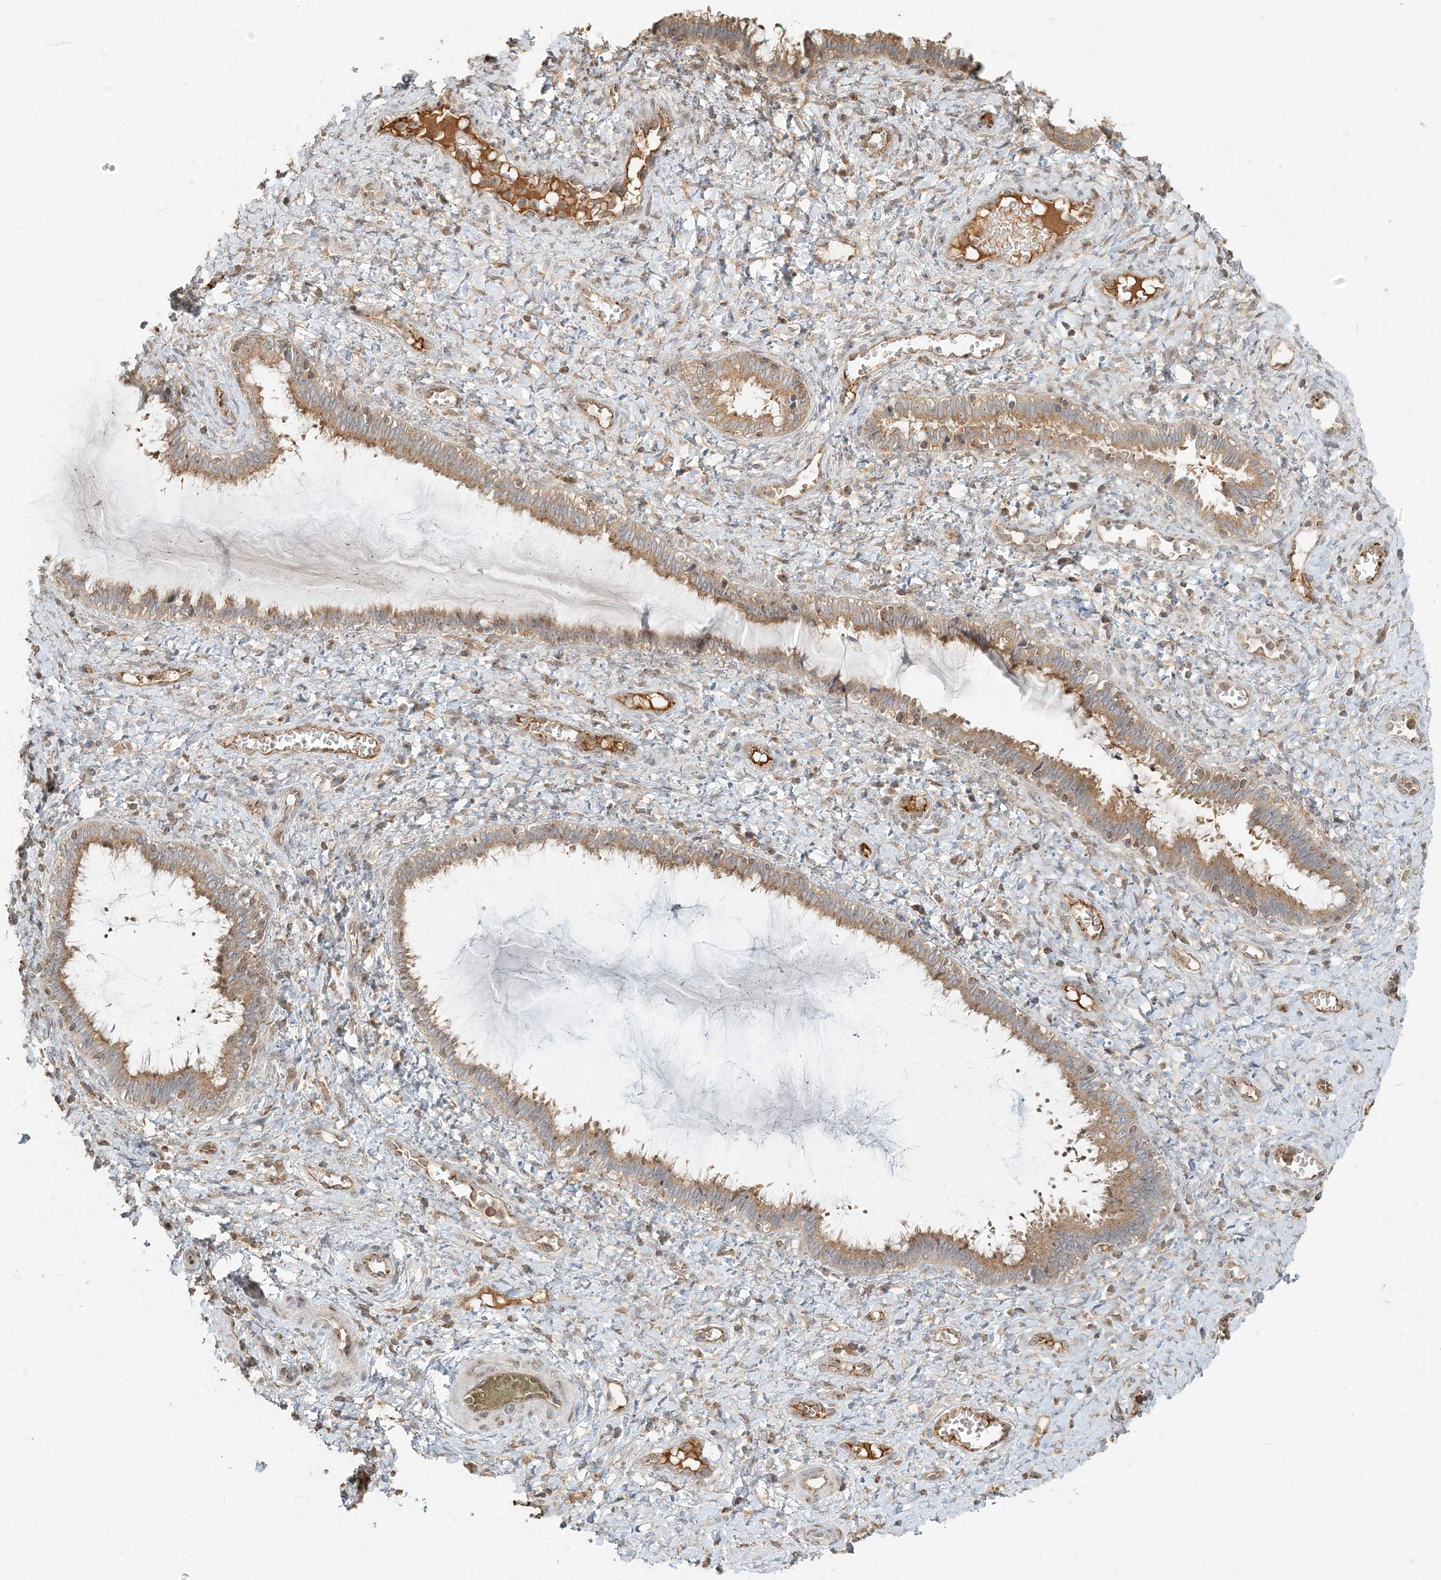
{"staining": {"intensity": "moderate", "quantity": "25%-75%", "location": "cytoplasmic/membranous"}, "tissue": "cervix", "cell_type": "Glandular cells", "image_type": "normal", "snomed": [{"axis": "morphology", "description": "Normal tissue, NOS"}, {"axis": "morphology", "description": "Adenocarcinoma, NOS"}, {"axis": "topography", "description": "Cervix"}], "caption": "IHC histopathology image of unremarkable human cervix stained for a protein (brown), which reveals medium levels of moderate cytoplasmic/membranous expression in approximately 25%-75% of glandular cells.", "gene": "AP1AR", "patient": {"sex": "female", "age": 29}}